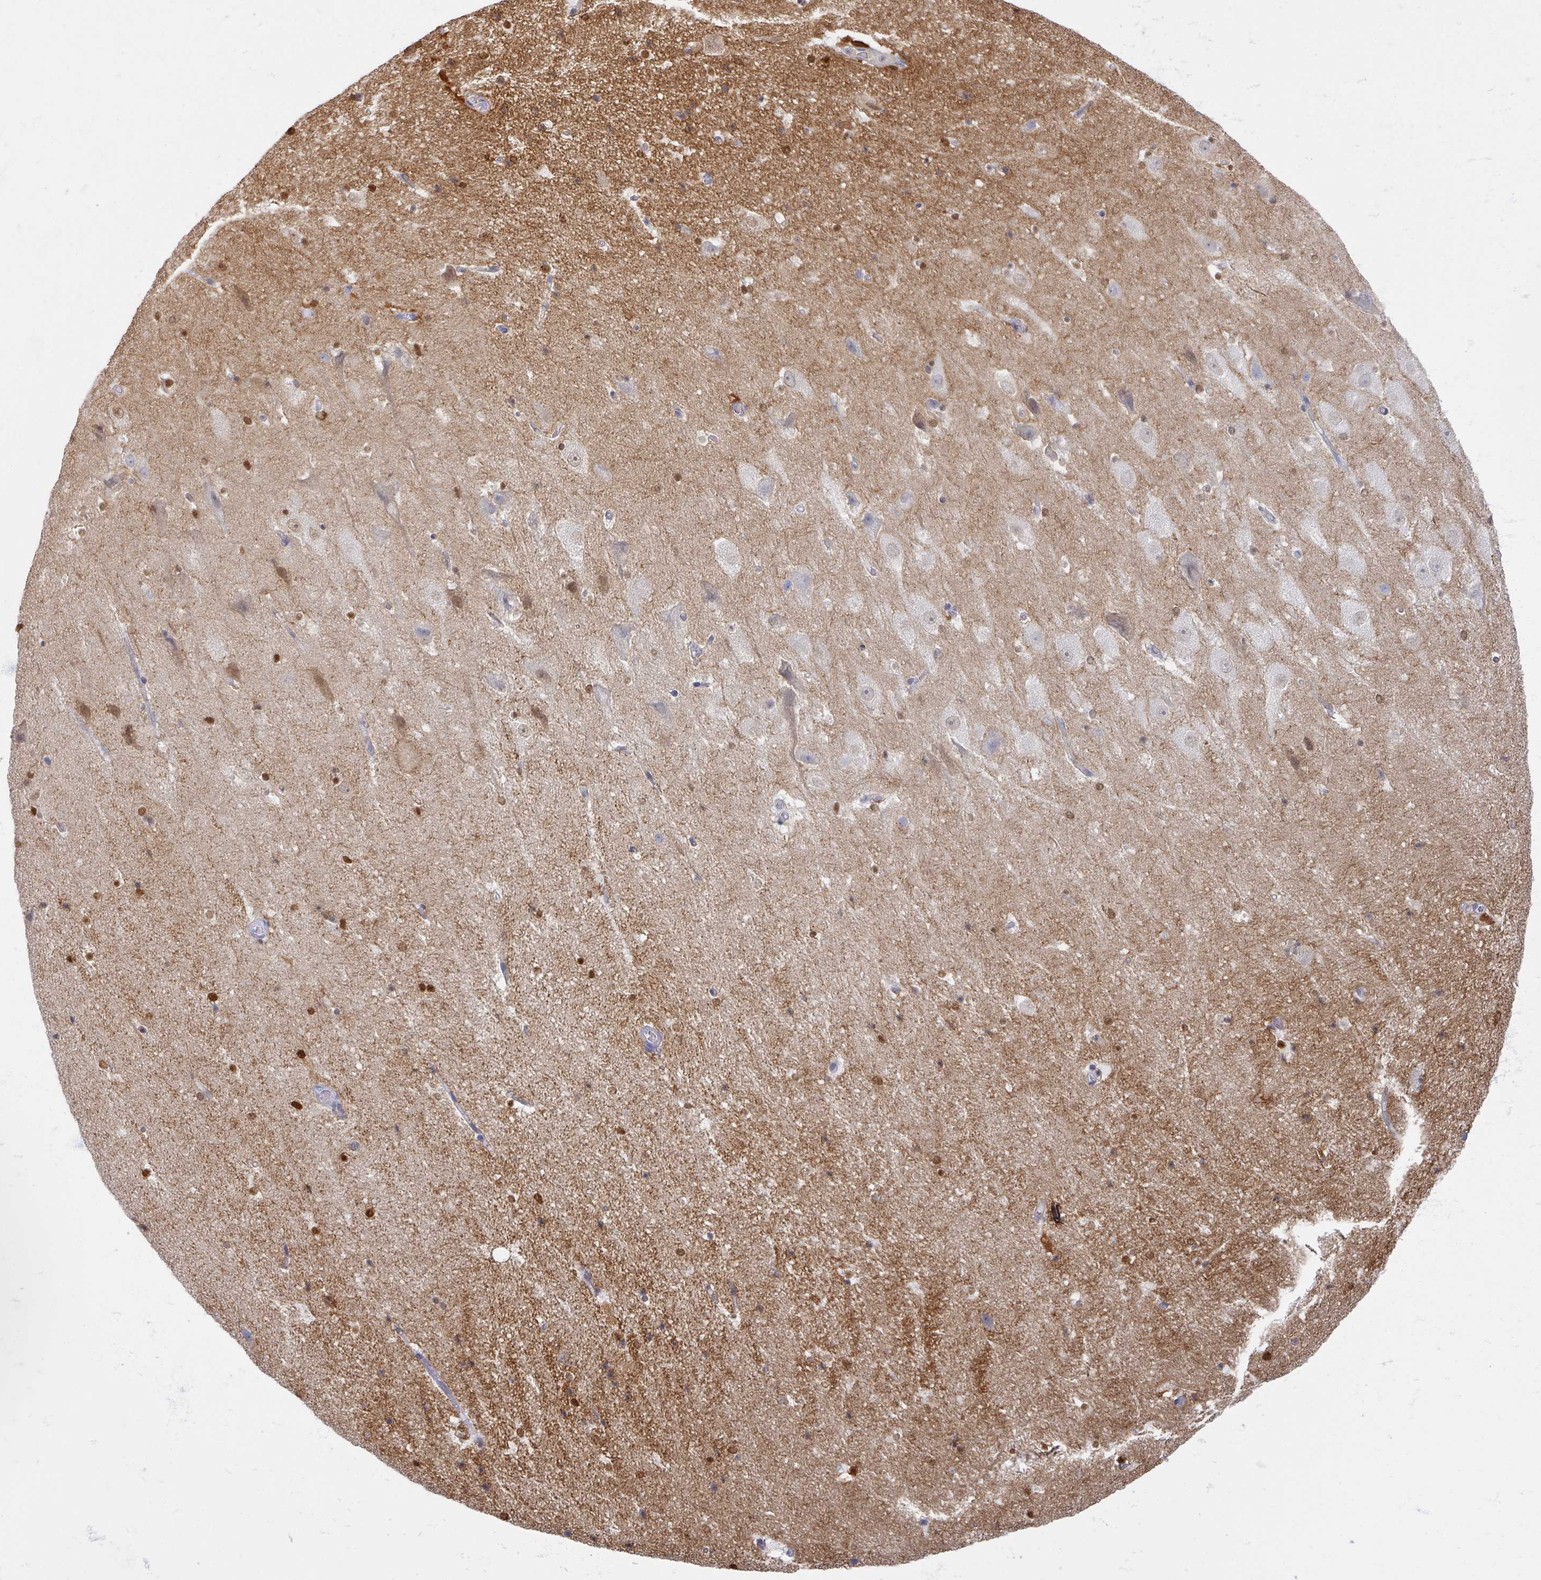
{"staining": {"intensity": "strong", "quantity": "25%-75%", "location": "nuclear"}, "tissue": "hippocampus", "cell_type": "Glial cells", "image_type": "normal", "snomed": [{"axis": "morphology", "description": "Normal tissue, NOS"}, {"axis": "topography", "description": "Hippocampus"}], "caption": "This micrograph reveals immunohistochemistry staining of unremarkable hippocampus, with high strong nuclear staining in approximately 25%-75% of glial cells.", "gene": "OMG", "patient": {"sex": "male", "age": 37}}